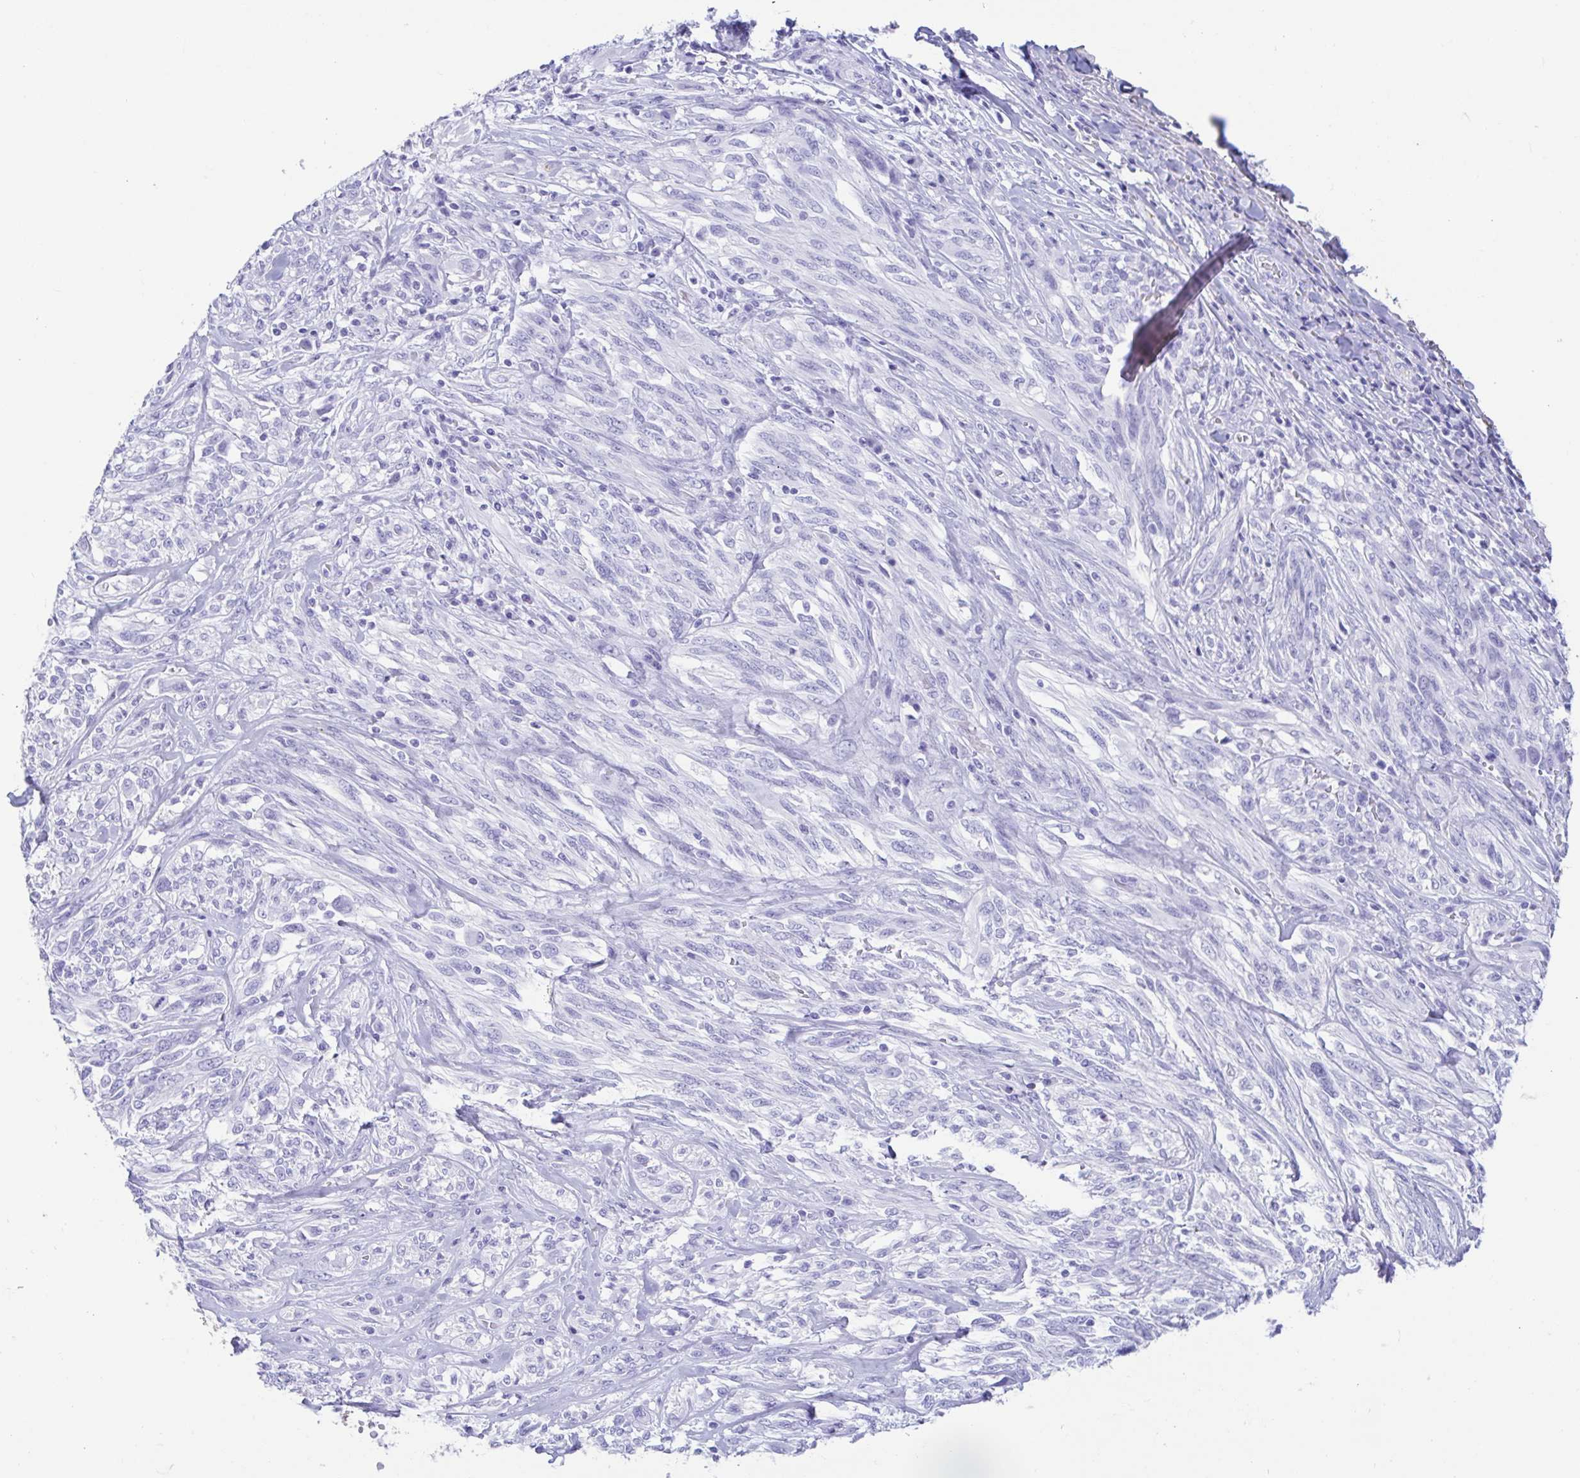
{"staining": {"intensity": "negative", "quantity": "none", "location": "none"}, "tissue": "melanoma", "cell_type": "Tumor cells", "image_type": "cancer", "snomed": [{"axis": "morphology", "description": "Malignant melanoma, NOS"}, {"axis": "topography", "description": "Skin"}], "caption": "Malignant melanoma was stained to show a protein in brown. There is no significant positivity in tumor cells.", "gene": "GKN1", "patient": {"sex": "female", "age": 91}}